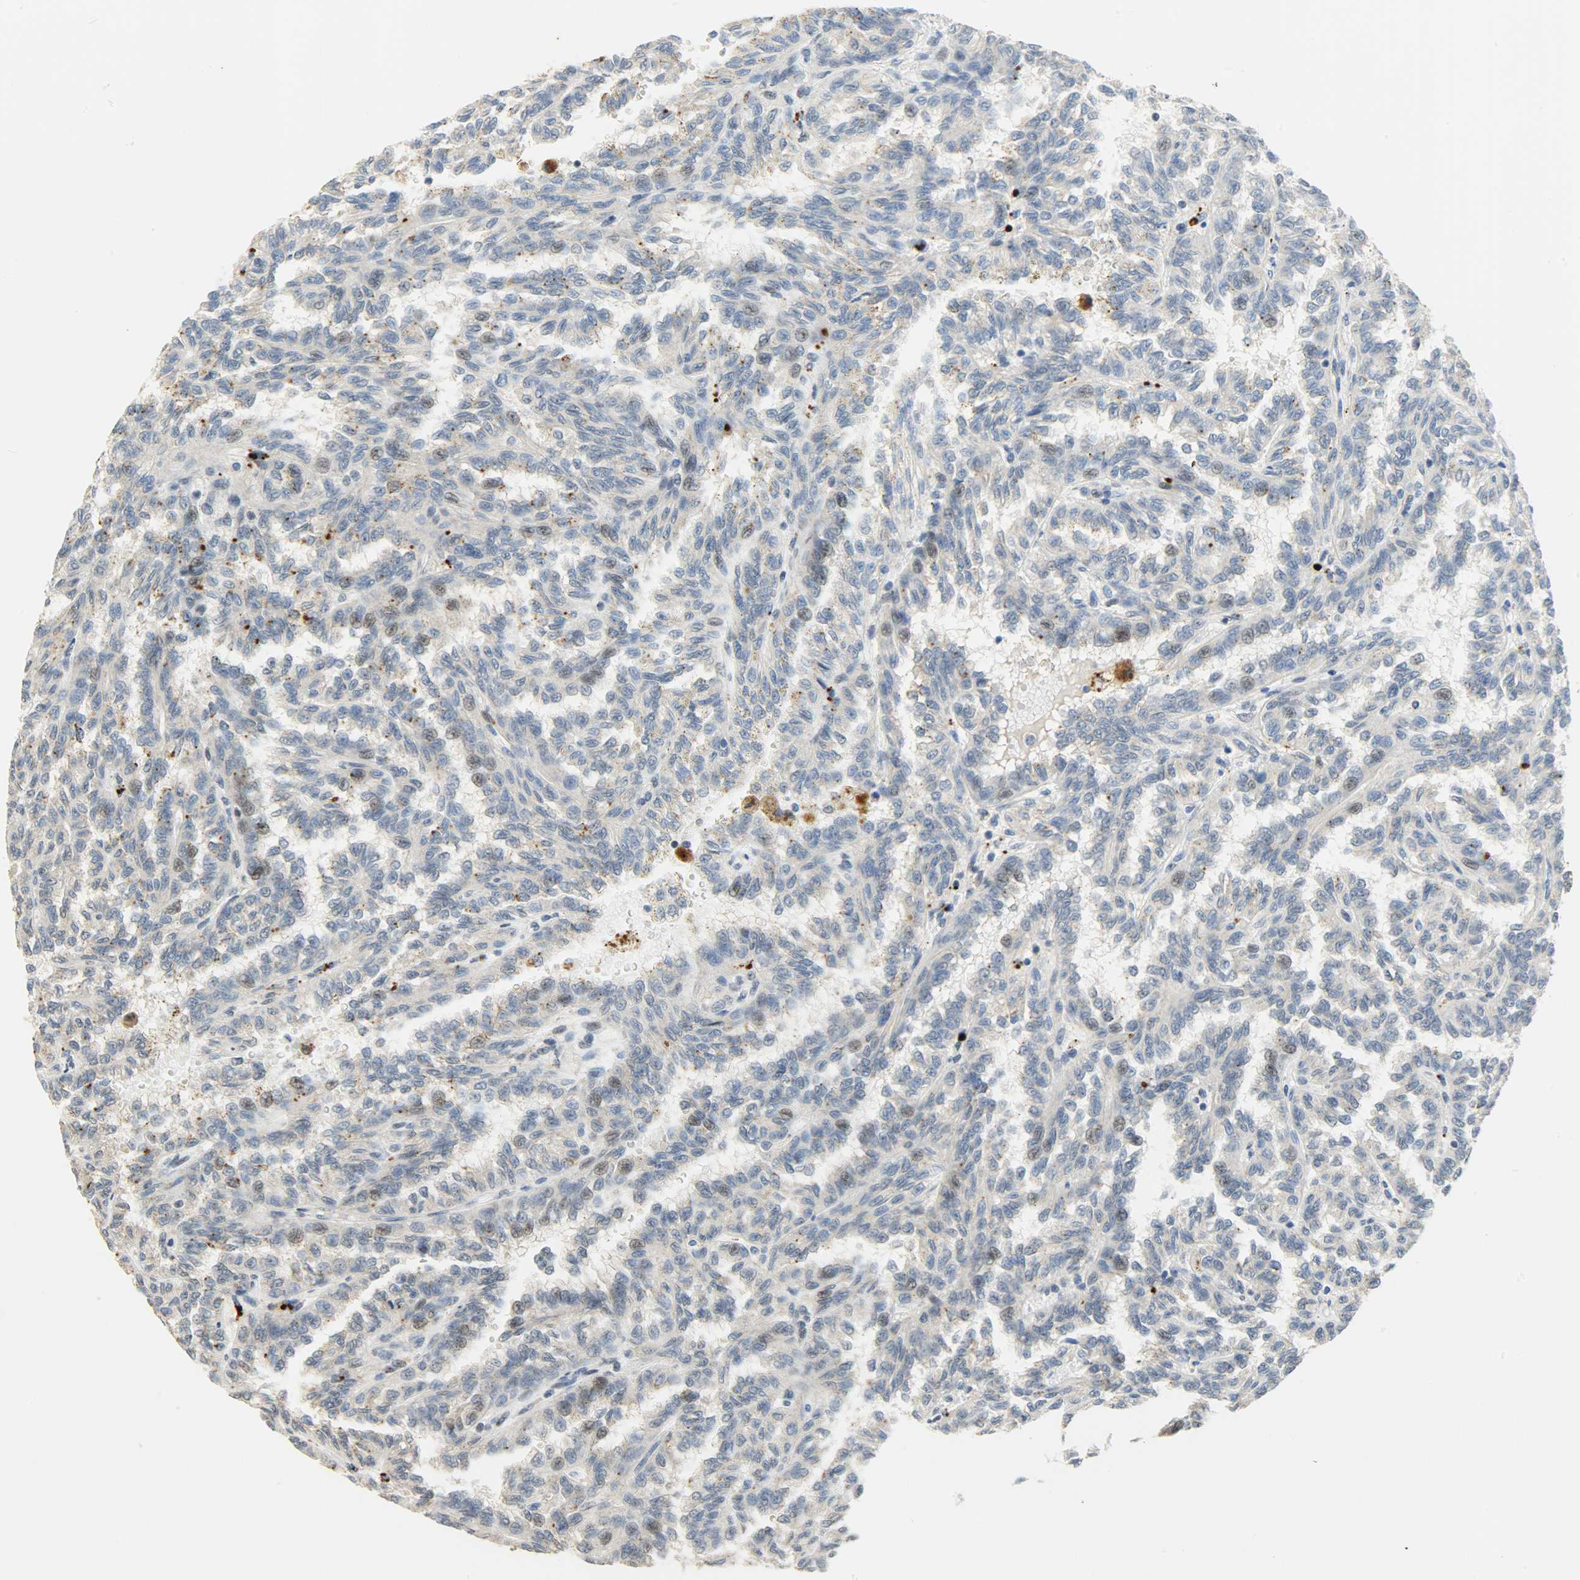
{"staining": {"intensity": "weak", "quantity": "25%-75%", "location": "cytoplasmic/membranous"}, "tissue": "renal cancer", "cell_type": "Tumor cells", "image_type": "cancer", "snomed": [{"axis": "morphology", "description": "Inflammation, NOS"}, {"axis": "morphology", "description": "Adenocarcinoma, NOS"}, {"axis": "topography", "description": "Kidney"}], "caption": "Immunohistochemistry (IHC) (DAB) staining of human renal cancer reveals weak cytoplasmic/membranous protein staining in approximately 25%-75% of tumor cells. The protein is stained brown, and the nuclei are stained in blue (DAB IHC with brightfield microscopy, high magnification).", "gene": "GIT2", "patient": {"sex": "male", "age": 68}}